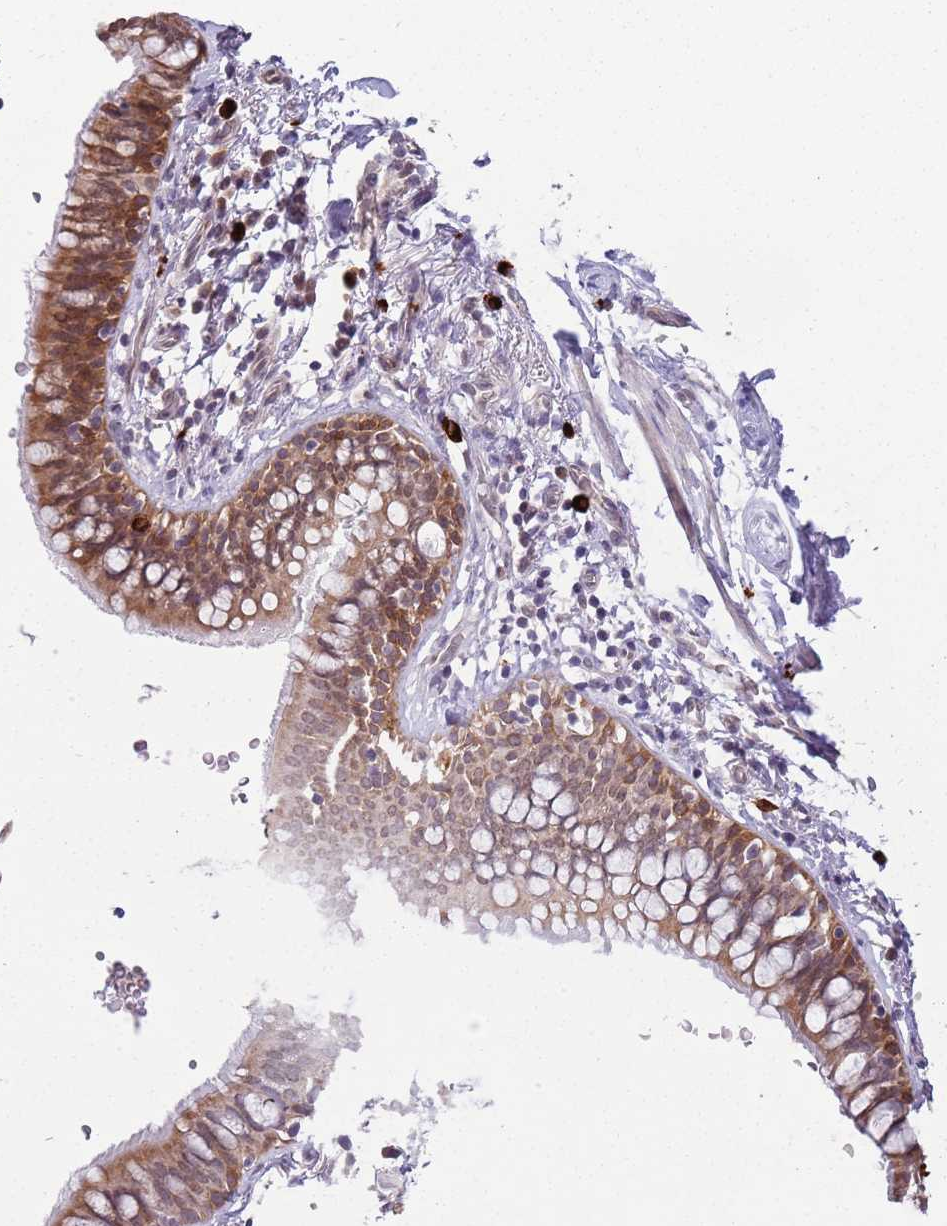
{"staining": {"intensity": "strong", "quantity": ">75%", "location": "cytoplasmic/membranous"}, "tissue": "bronchus", "cell_type": "Respiratory epithelial cells", "image_type": "normal", "snomed": [{"axis": "morphology", "description": "Normal tissue, NOS"}, {"axis": "topography", "description": "Cartilage tissue"}, {"axis": "topography", "description": "Bronchus"}], "caption": "Protein staining of benign bronchus reveals strong cytoplasmic/membranous staining in about >75% of respiratory epithelial cells.", "gene": "FAM120AOS", "patient": {"sex": "female", "age": 36}}